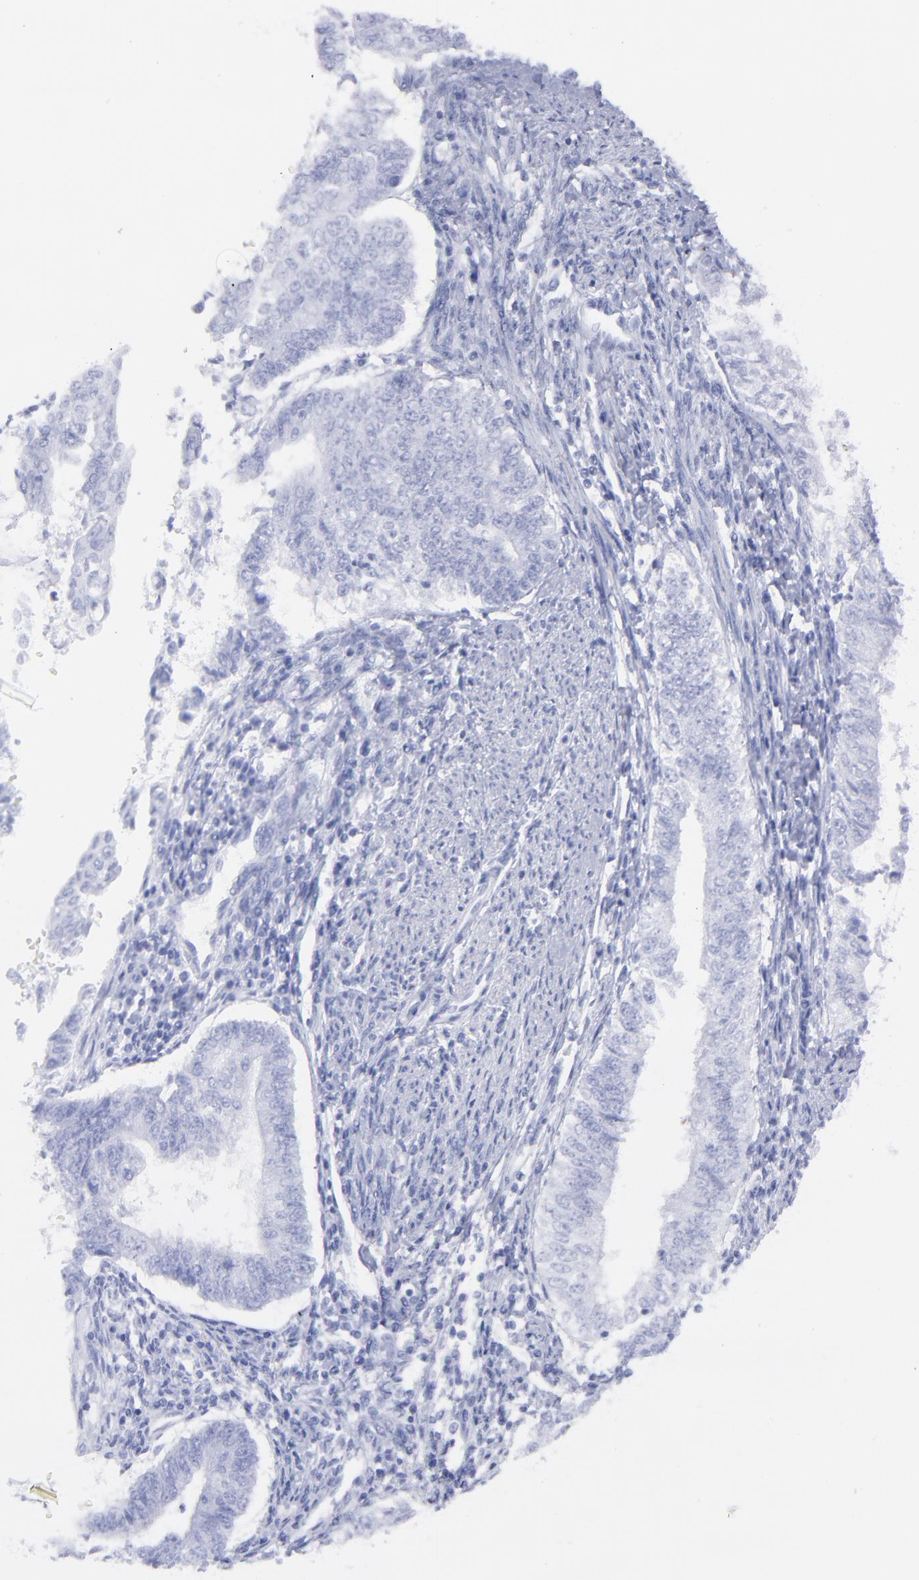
{"staining": {"intensity": "negative", "quantity": "none", "location": "none"}, "tissue": "endometrial cancer", "cell_type": "Tumor cells", "image_type": "cancer", "snomed": [{"axis": "morphology", "description": "Adenocarcinoma, NOS"}, {"axis": "topography", "description": "Endometrium"}], "caption": "Immunohistochemistry of human endometrial cancer (adenocarcinoma) shows no expression in tumor cells.", "gene": "F13B", "patient": {"sex": "female", "age": 66}}